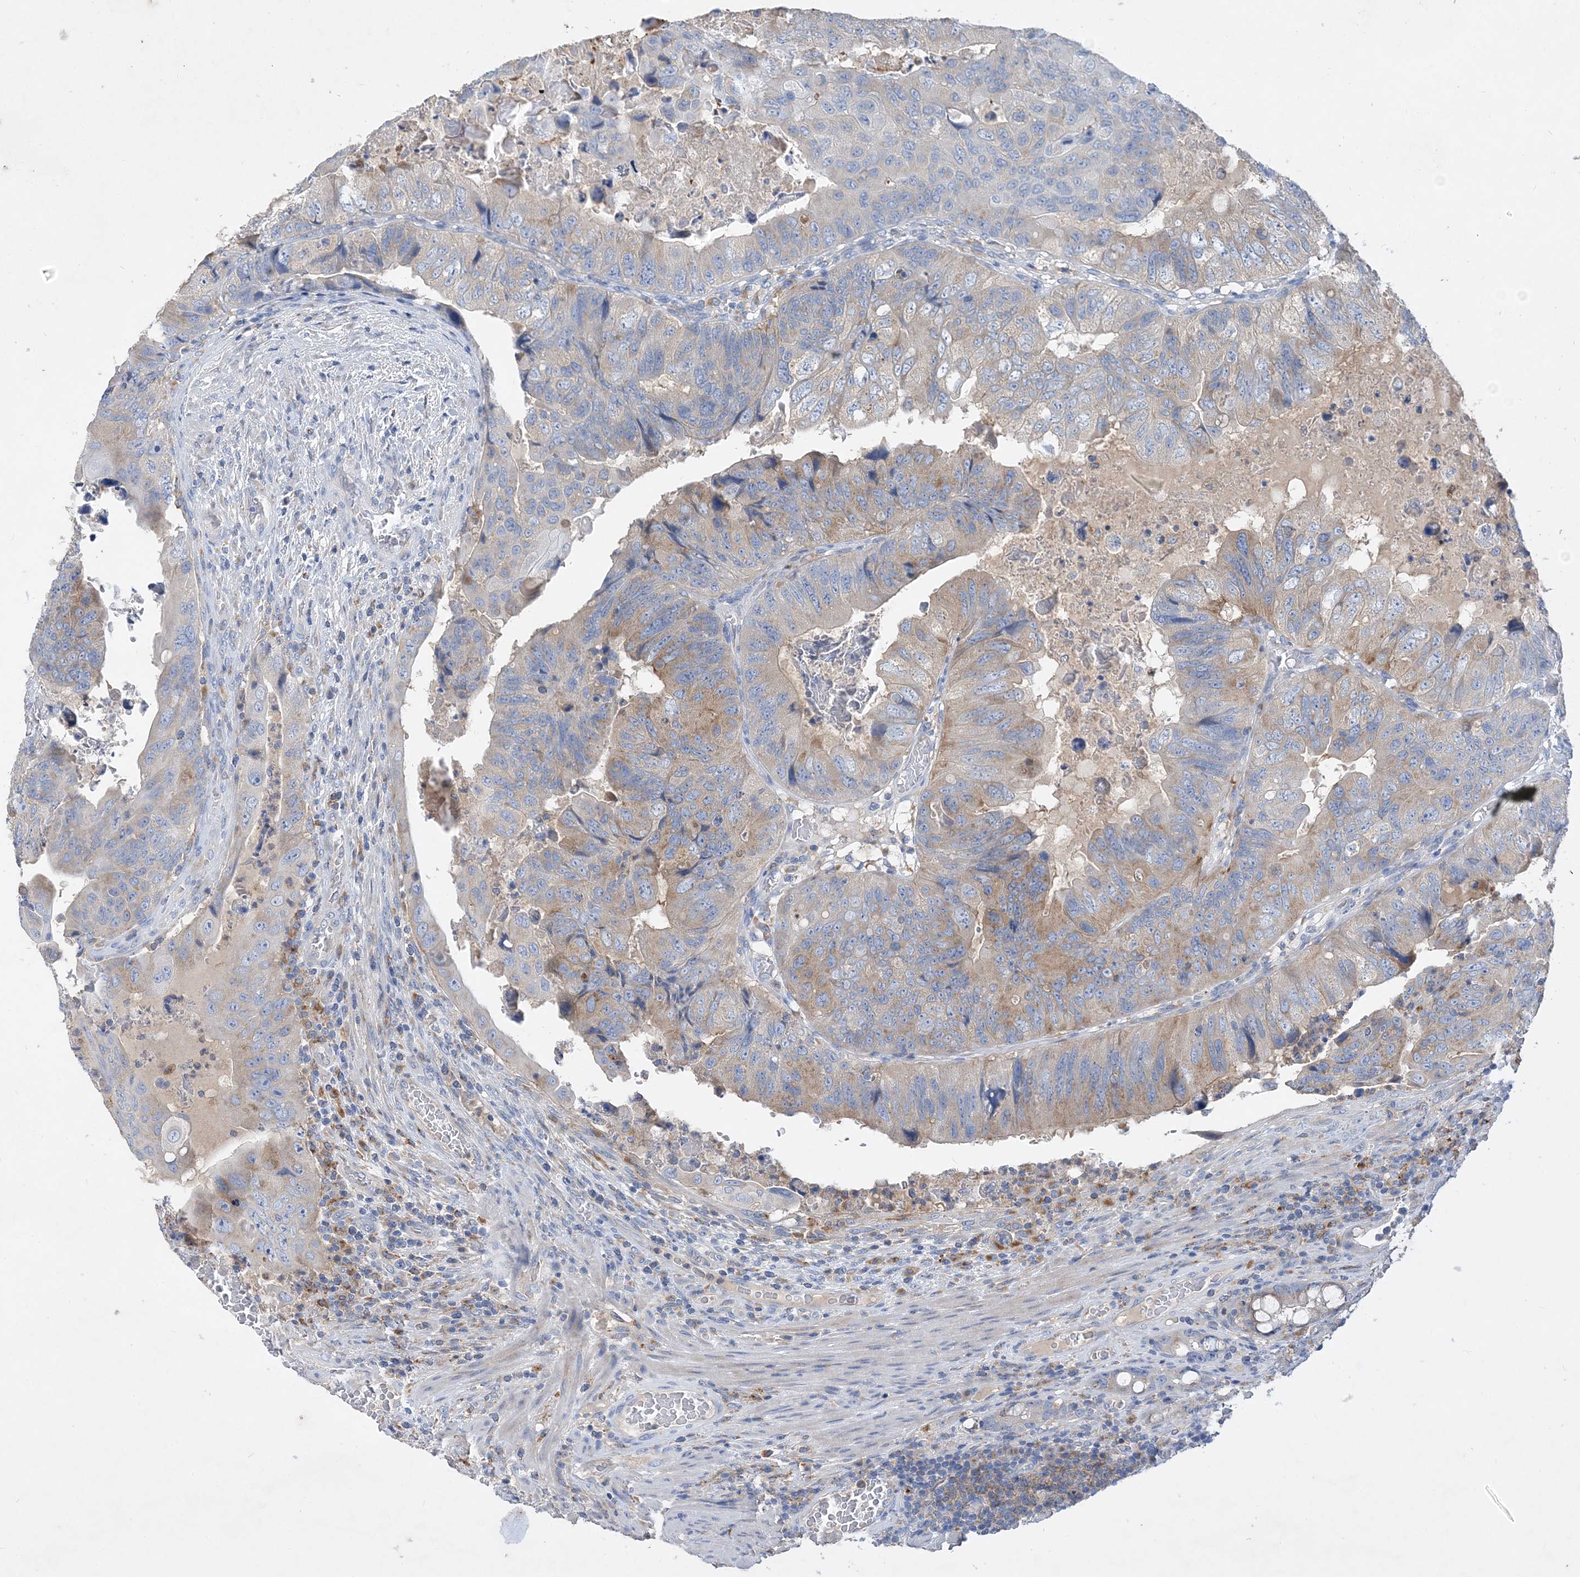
{"staining": {"intensity": "moderate", "quantity": "25%-75%", "location": "cytoplasmic/membranous"}, "tissue": "colorectal cancer", "cell_type": "Tumor cells", "image_type": "cancer", "snomed": [{"axis": "morphology", "description": "Adenocarcinoma, NOS"}, {"axis": "topography", "description": "Rectum"}], "caption": "There is medium levels of moderate cytoplasmic/membranous staining in tumor cells of colorectal adenocarcinoma, as demonstrated by immunohistochemical staining (brown color).", "gene": "GRINA", "patient": {"sex": "male", "age": 63}}